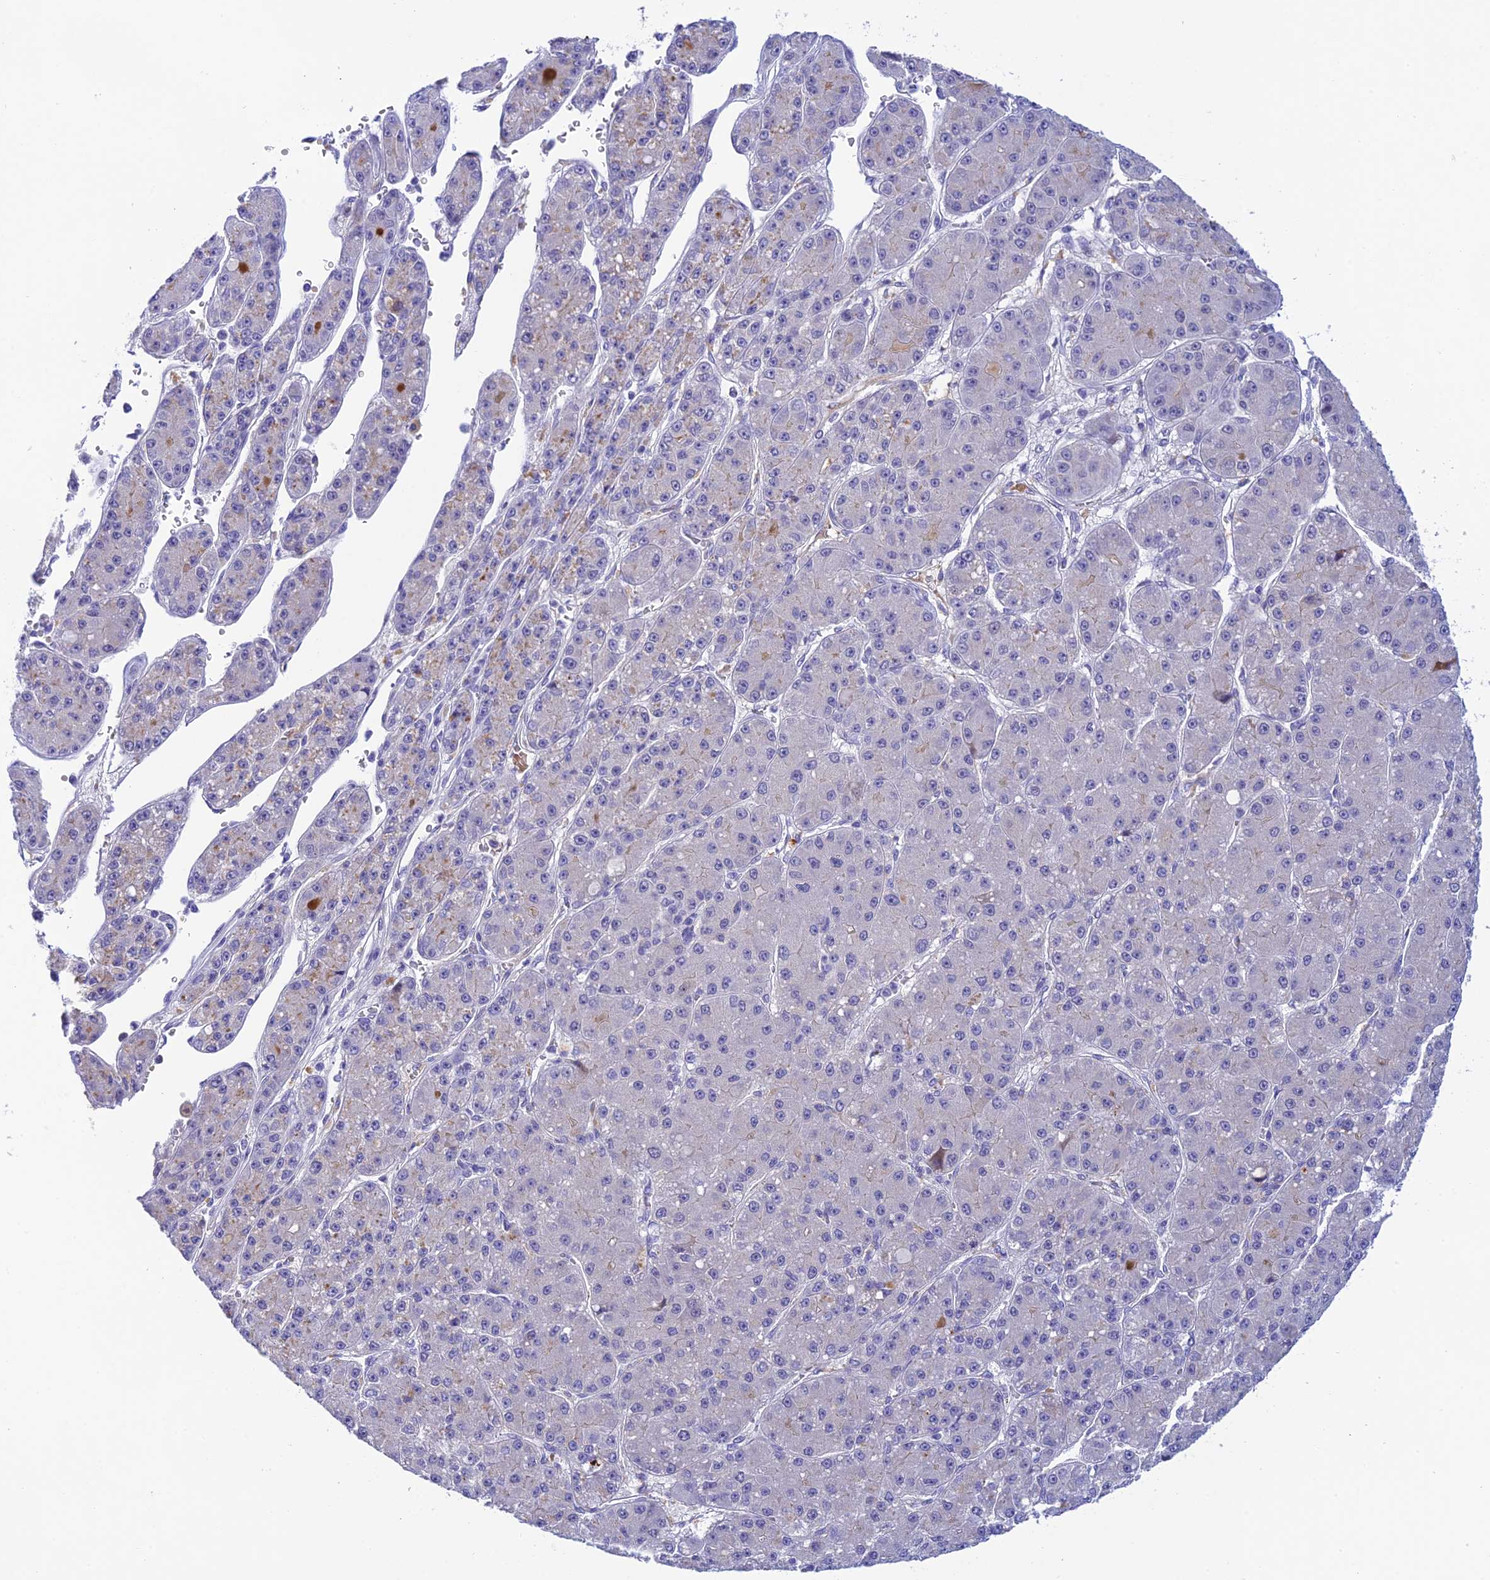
{"staining": {"intensity": "negative", "quantity": "none", "location": "none"}, "tissue": "liver cancer", "cell_type": "Tumor cells", "image_type": "cancer", "snomed": [{"axis": "morphology", "description": "Carcinoma, Hepatocellular, NOS"}, {"axis": "topography", "description": "Liver"}], "caption": "Human liver hepatocellular carcinoma stained for a protein using immunohistochemistry reveals no staining in tumor cells.", "gene": "RASGEF1B", "patient": {"sex": "male", "age": 67}}